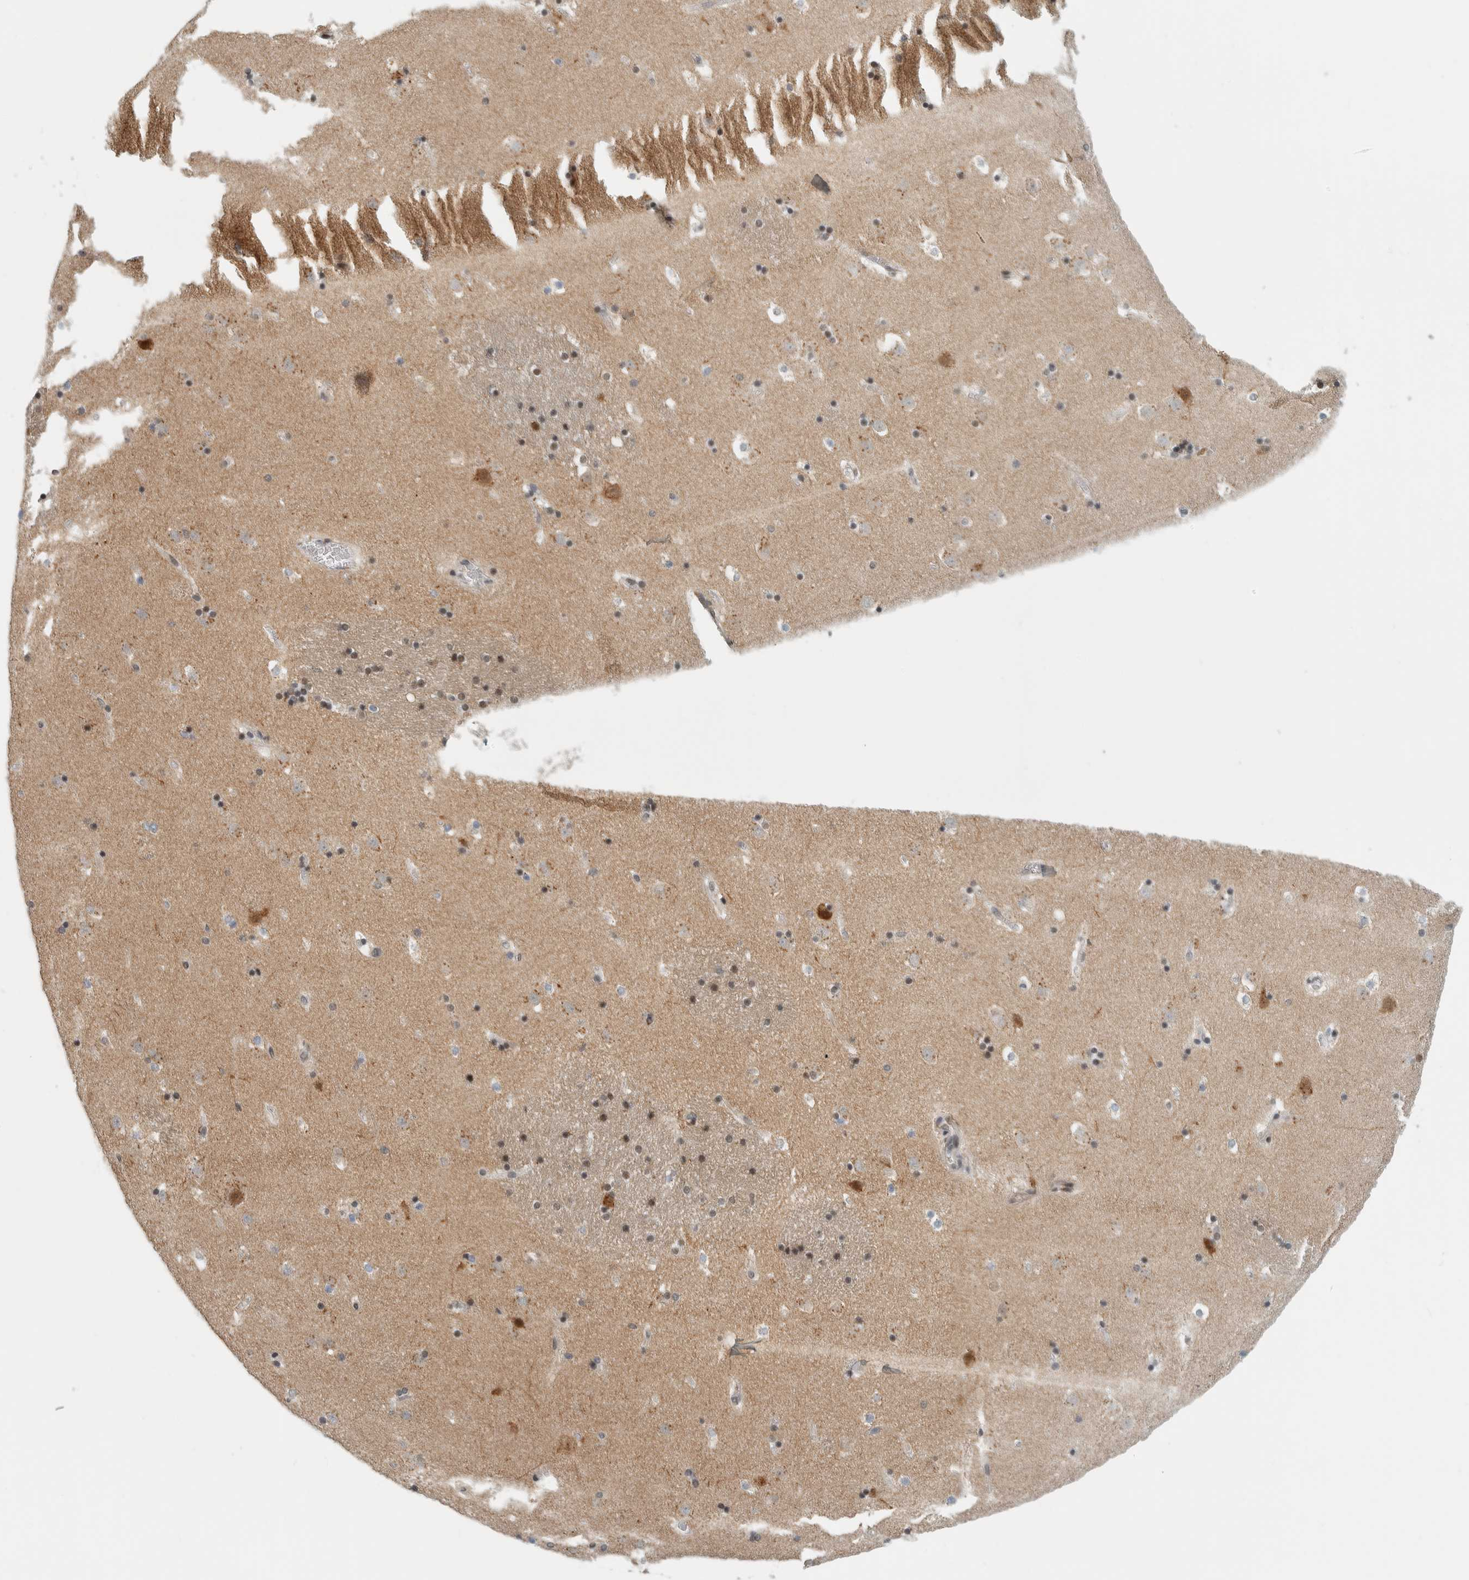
{"staining": {"intensity": "moderate", "quantity": "<25%", "location": "cytoplasmic/membranous,nuclear"}, "tissue": "caudate", "cell_type": "Glial cells", "image_type": "normal", "snomed": [{"axis": "morphology", "description": "Normal tissue, NOS"}, {"axis": "topography", "description": "Lateral ventricle wall"}], "caption": "Protein staining reveals moderate cytoplasmic/membranous,nuclear positivity in about <25% of glial cells in benign caudate.", "gene": "ZMYND8", "patient": {"sex": "male", "age": 45}}